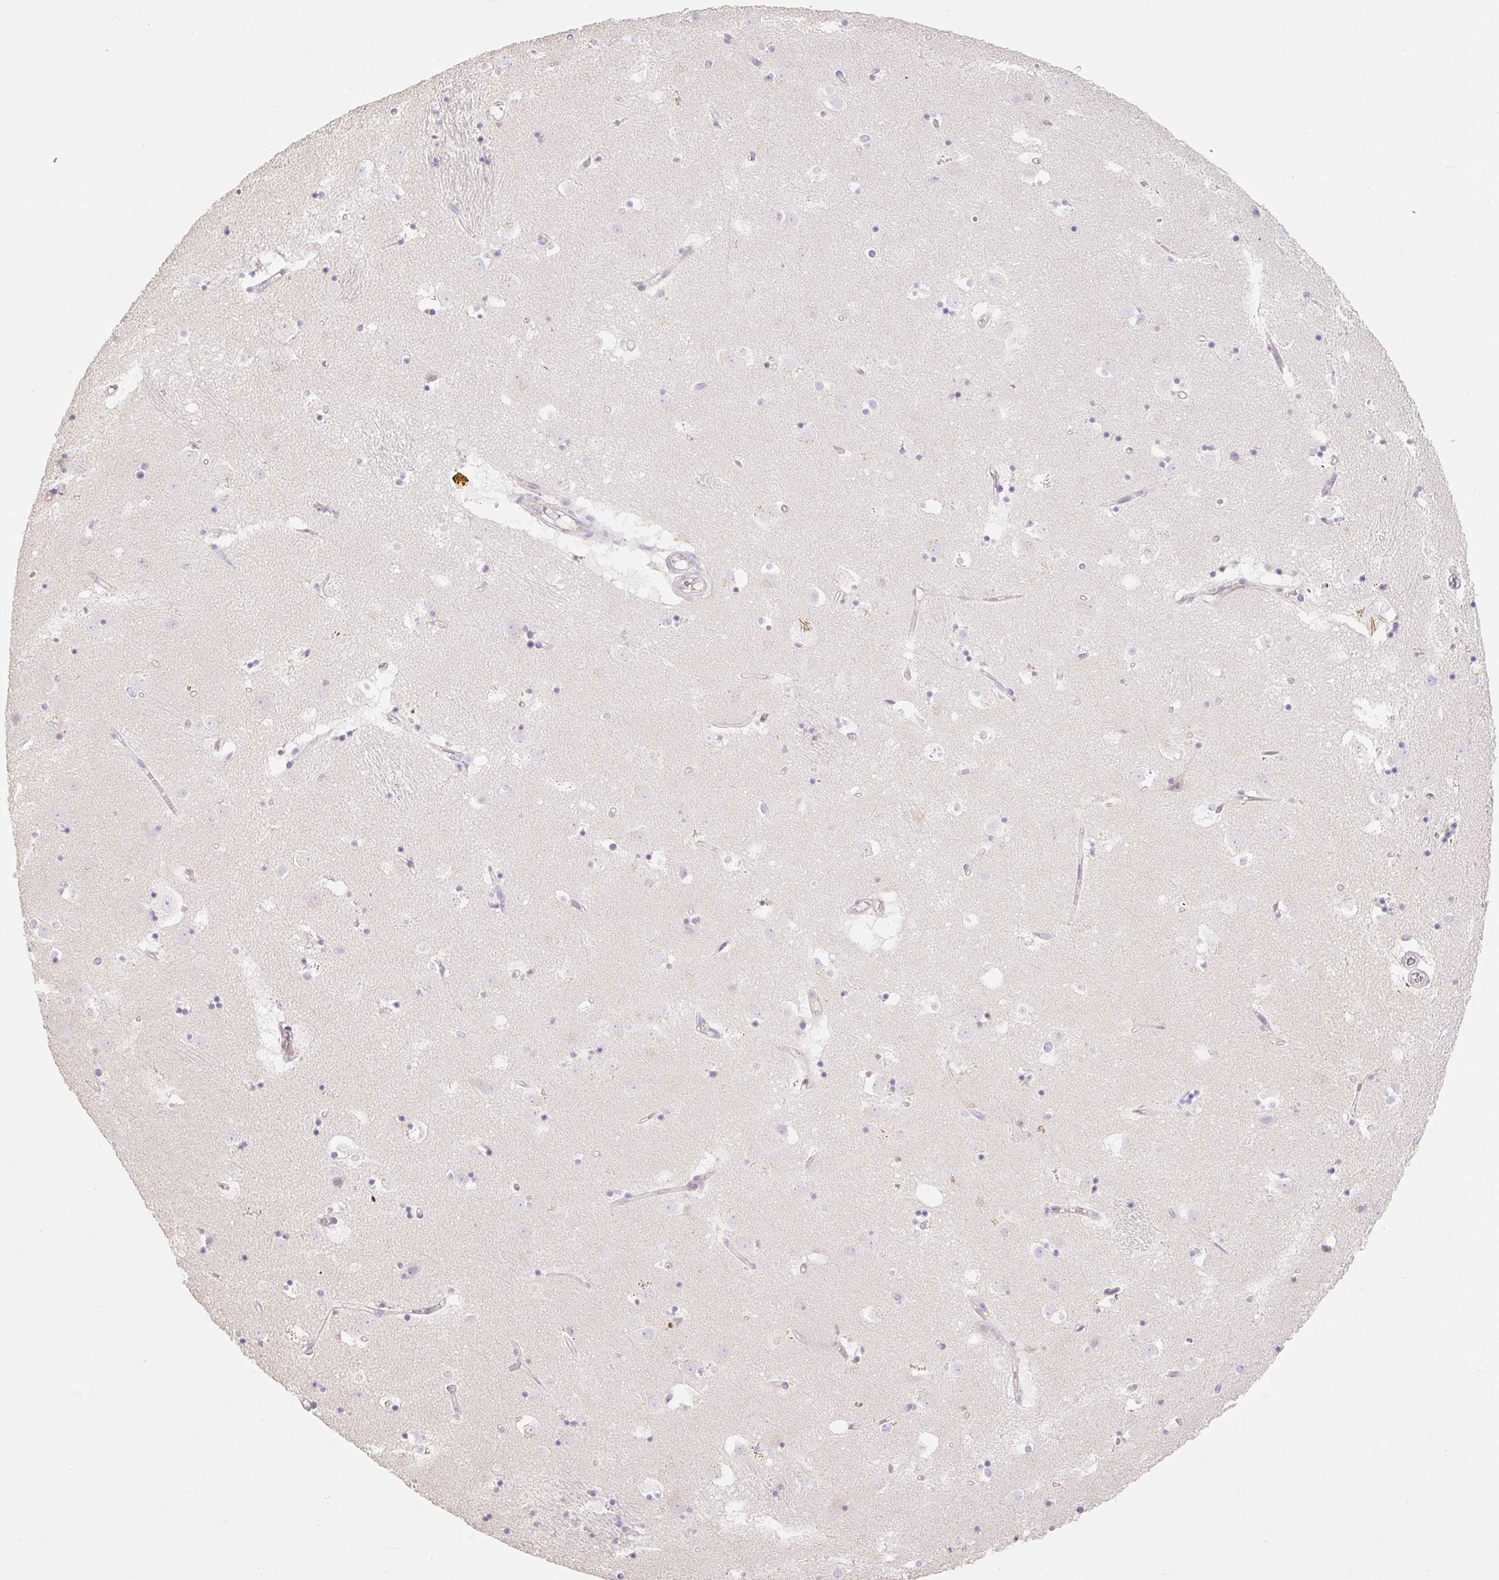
{"staining": {"intensity": "negative", "quantity": "none", "location": "none"}, "tissue": "caudate", "cell_type": "Glial cells", "image_type": "normal", "snomed": [{"axis": "morphology", "description": "Normal tissue, NOS"}, {"axis": "topography", "description": "Lateral ventricle wall"}], "caption": "Caudate stained for a protein using immunohistochemistry shows no positivity glial cells.", "gene": "MIA2", "patient": {"sex": "male", "age": 58}}